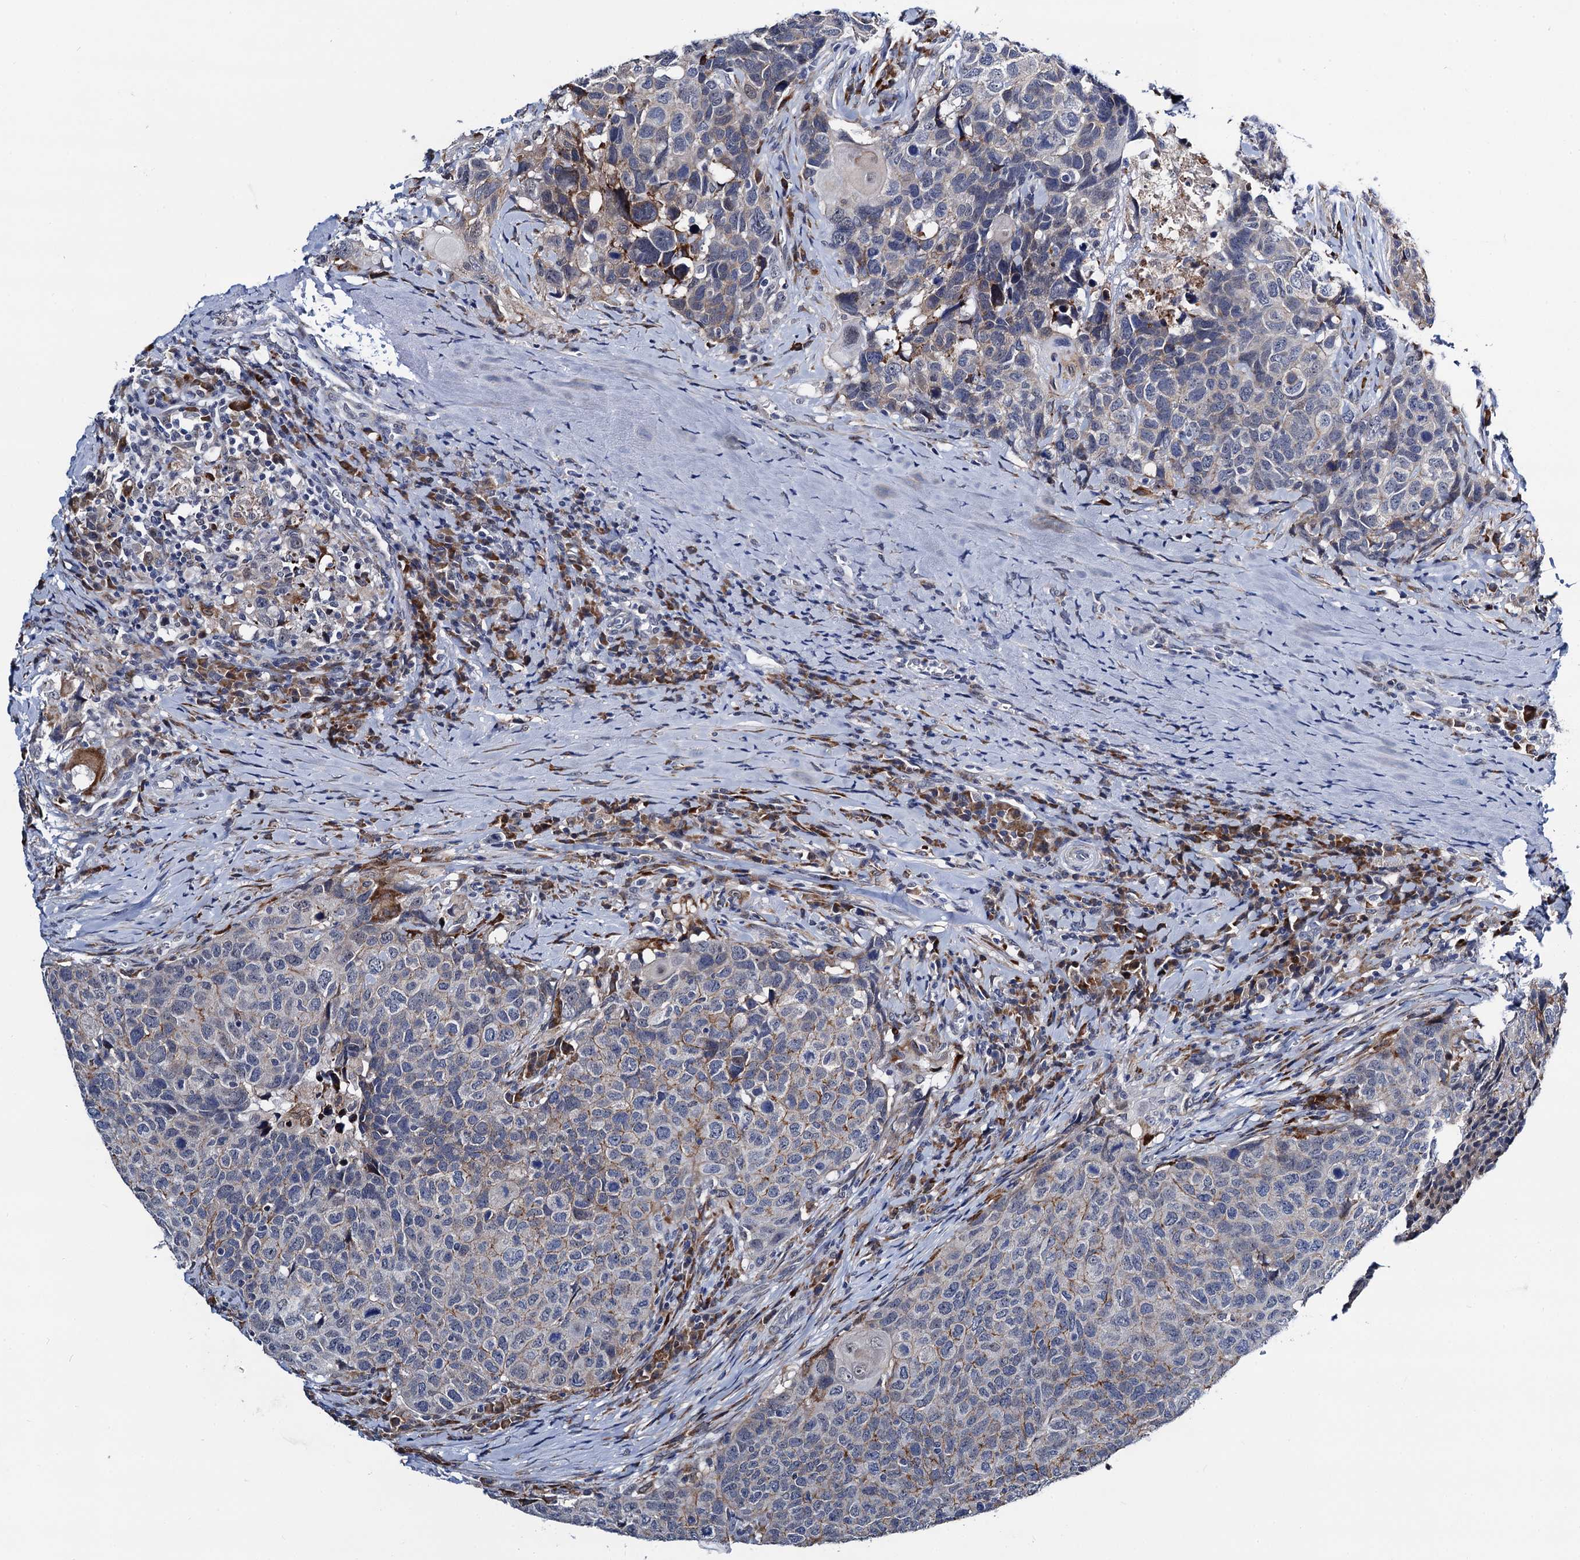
{"staining": {"intensity": "weak", "quantity": "<25%", "location": "cytoplasmic/membranous"}, "tissue": "head and neck cancer", "cell_type": "Tumor cells", "image_type": "cancer", "snomed": [{"axis": "morphology", "description": "Squamous cell carcinoma, NOS"}, {"axis": "topography", "description": "Head-Neck"}], "caption": "DAB immunohistochemical staining of squamous cell carcinoma (head and neck) demonstrates no significant expression in tumor cells.", "gene": "SLC7A10", "patient": {"sex": "male", "age": 66}}